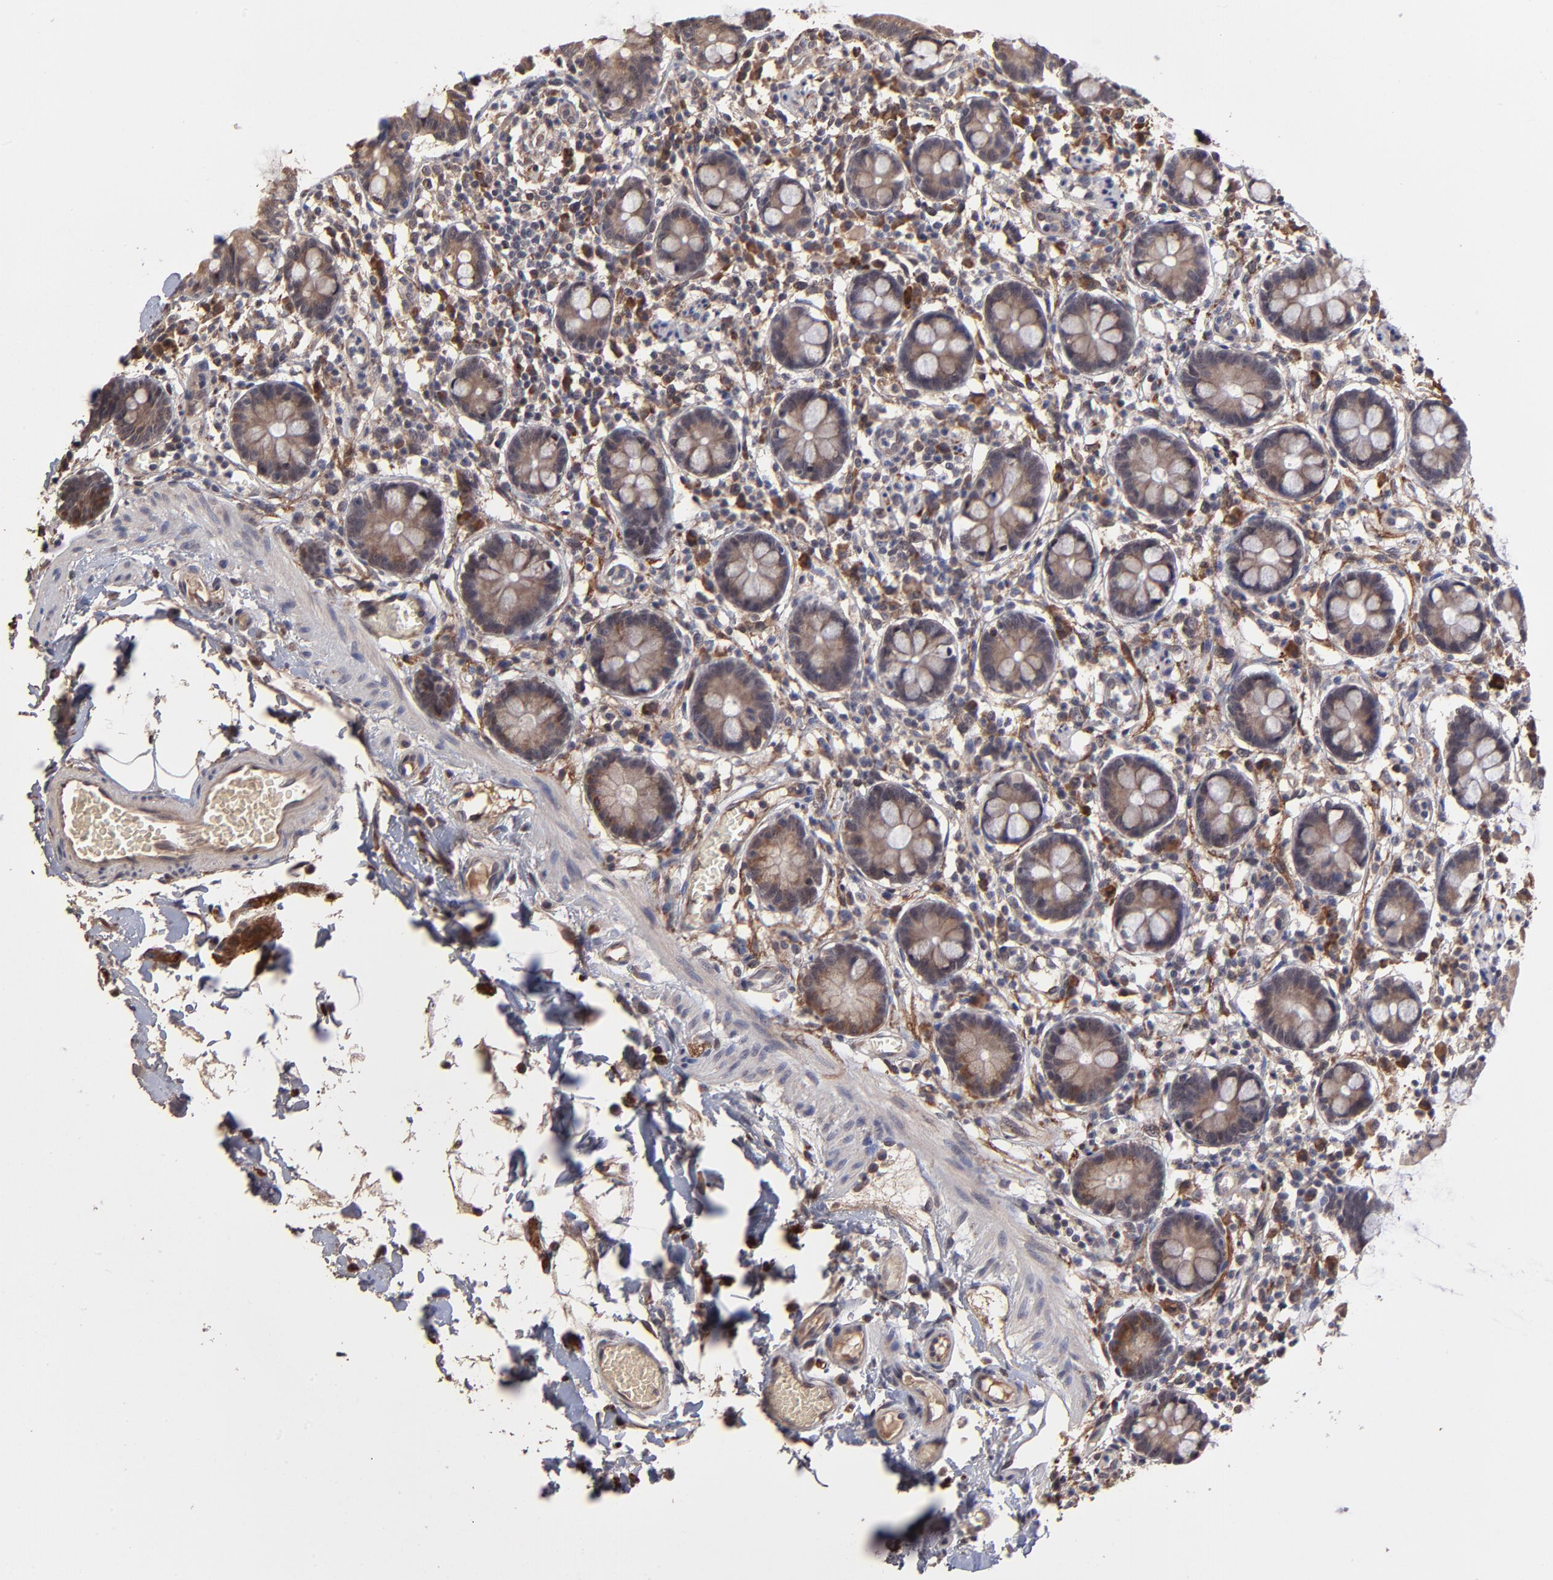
{"staining": {"intensity": "moderate", "quantity": ">75%", "location": "cytoplasmic/membranous"}, "tissue": "small intestine", "cell_type": "Glandular cells", "image_type": "normal", "snomed": [{"axis": "morphology", "description": "Normal tissue, NOS"}, {"axis": "topography", "description": "Small intestine"}], "caption": "Normal small intestine shows moderate cytoplasmic/membranous expression in approximately >75% of glandular cells, visualized by immunohistochemistry.", "gene": "CHL1", "patient": {"sex": "female", "age": 61}}